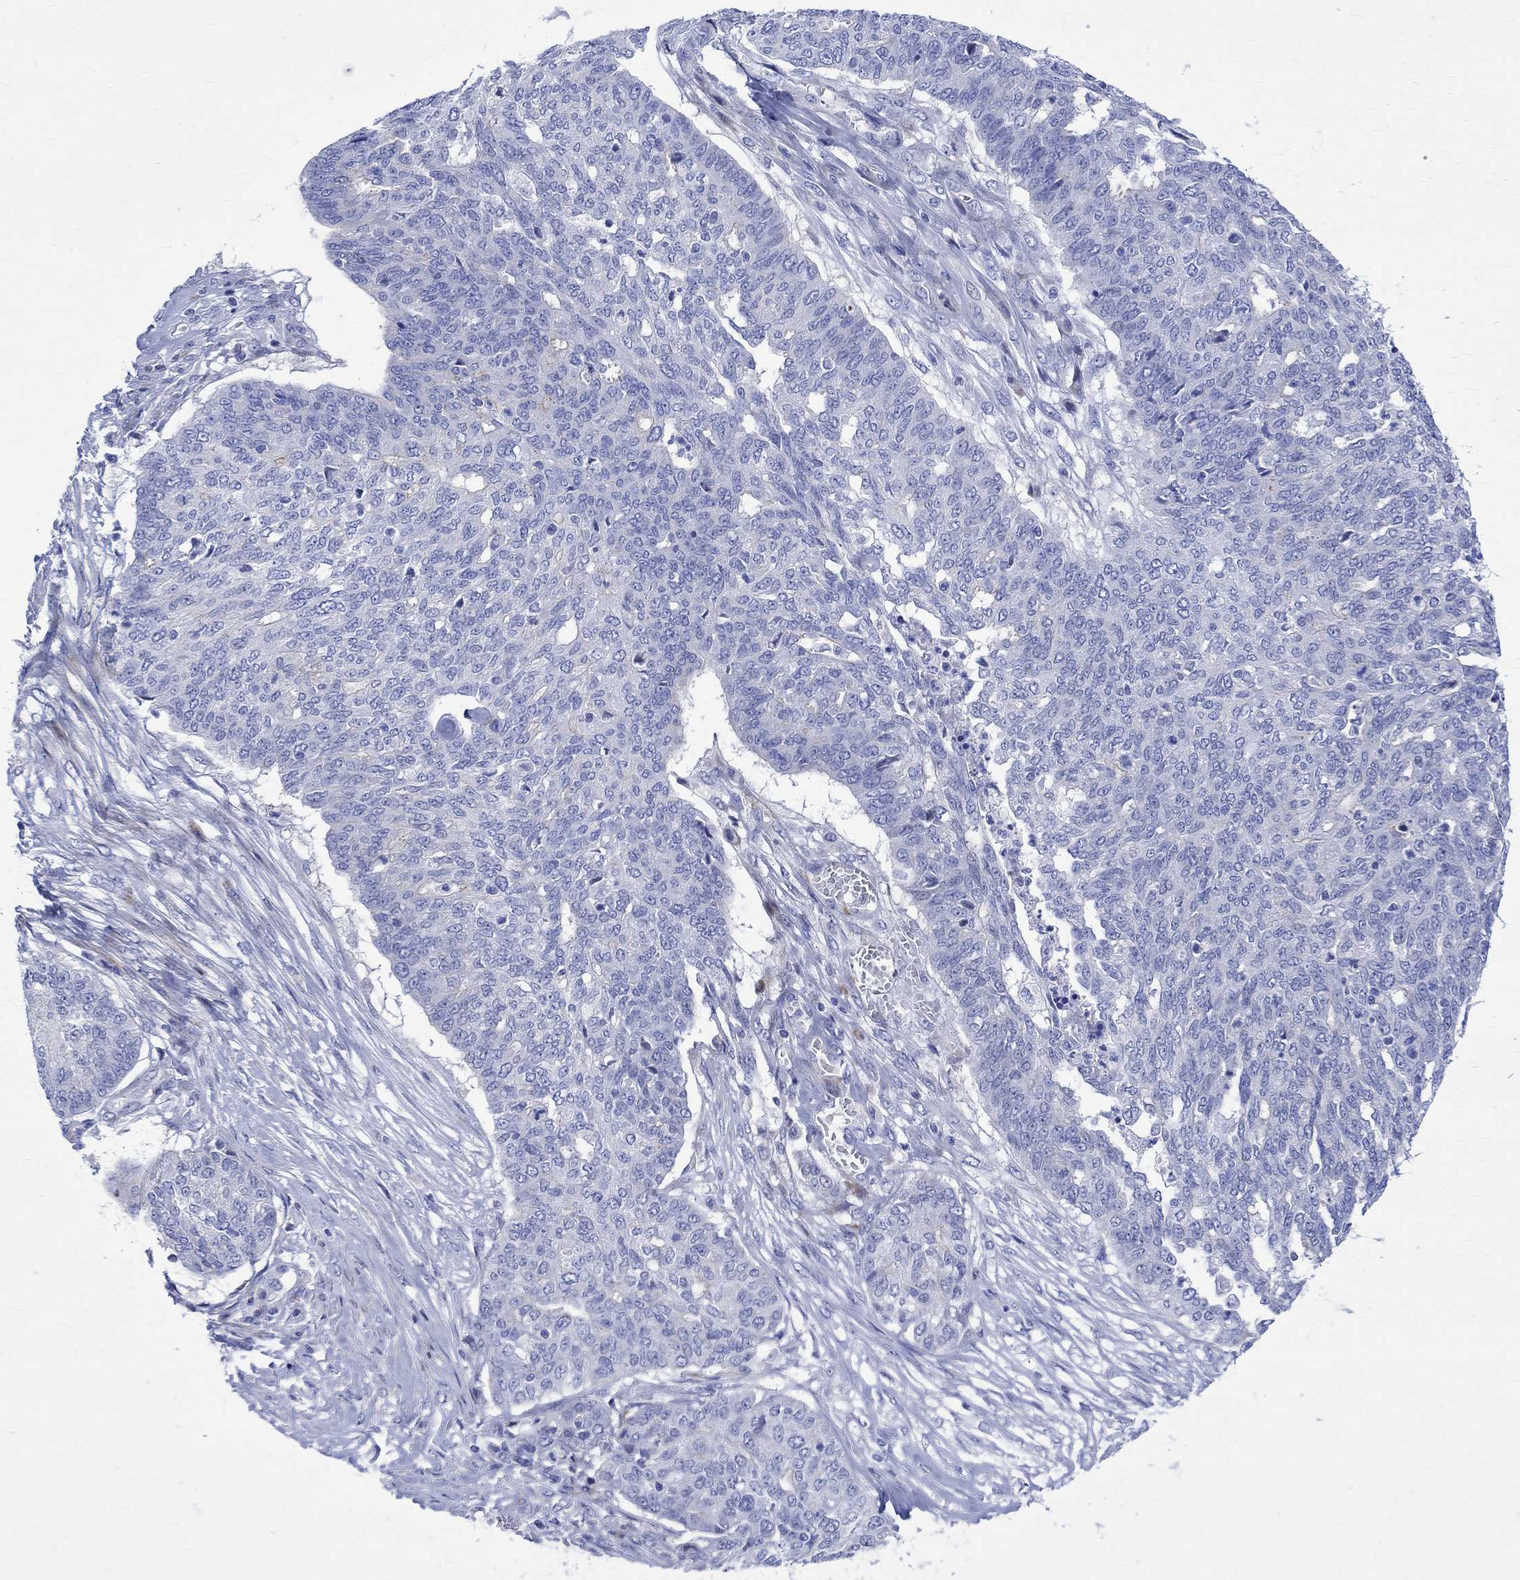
{"staining": {"intensity": "negative", "quantity": "none", "location": "none"}, "tissue": "ovarian cancer", "cell_type": "Tumor cells", "image_type": "cancer", "snomed": [{"axis": "morphology", "description": "Cystadenocarcinoma, serous, NOS"}, {"axis": "topography", "description": "Ovary"}], "caption": "Immunohistochemical staining of human ovarian cancer shows no significant expression in tumor cells.", "gene": "PARVB", "patient": {"sex": "female", "age": 67}}